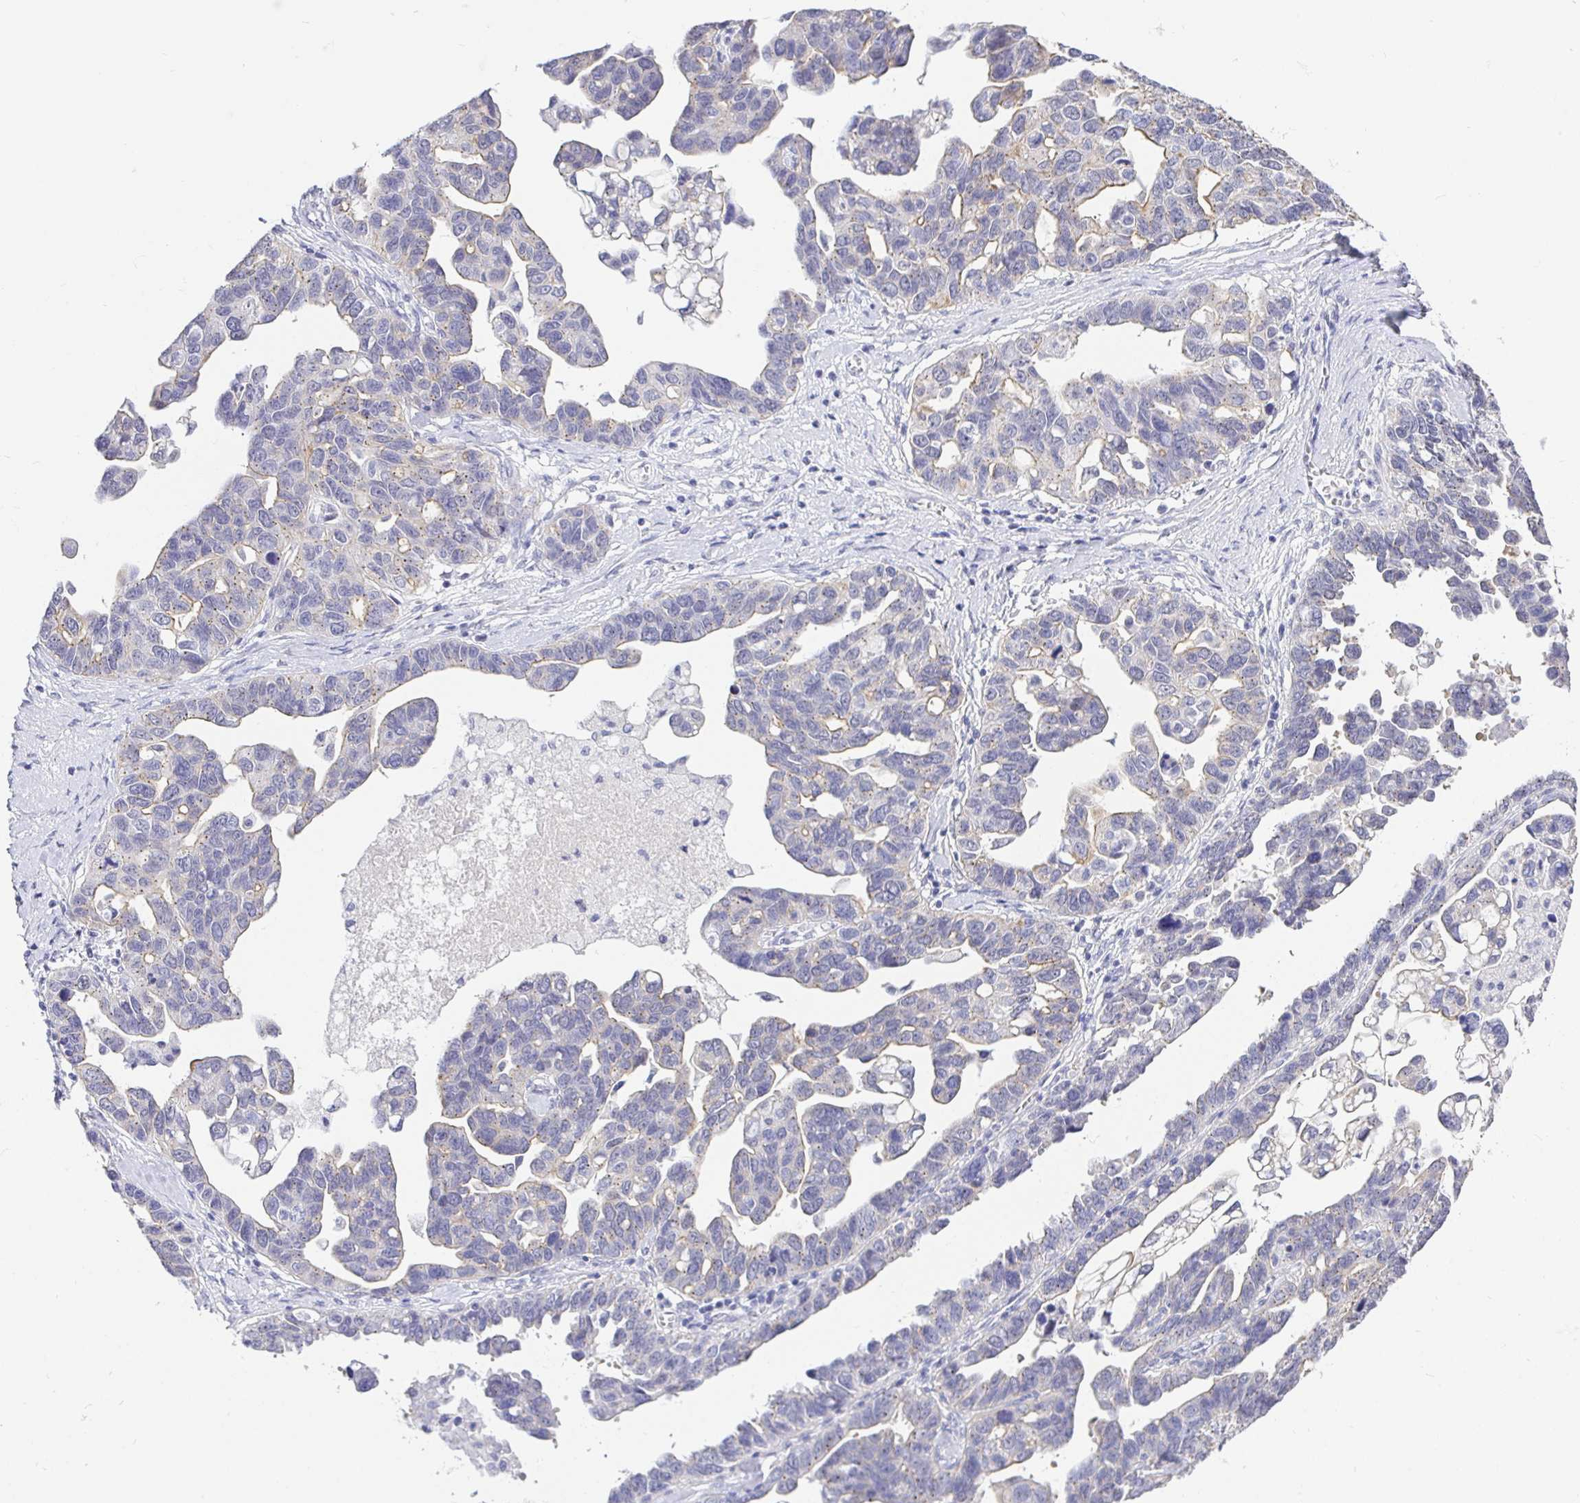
{"staining": {"intensity": "weak", "quantity": "<25%", "location": "cytoplasmic/membranous"}, "tissue": "ovarian cancer", "cell_type": "Tumor cells", "image_type": "cancer", "snomed": [{"axis": "morphology", "description": "Cystadenocarcinoma, serous, NOS"}, {"axis": "topography", "description": "Ovary"}], "caption": "Immunohistochemistry of human ovarian cancer demonstrates no staining in tumor cells.", "gene": "EZHIP", "patient": {"sex": "female", "age": 69}}